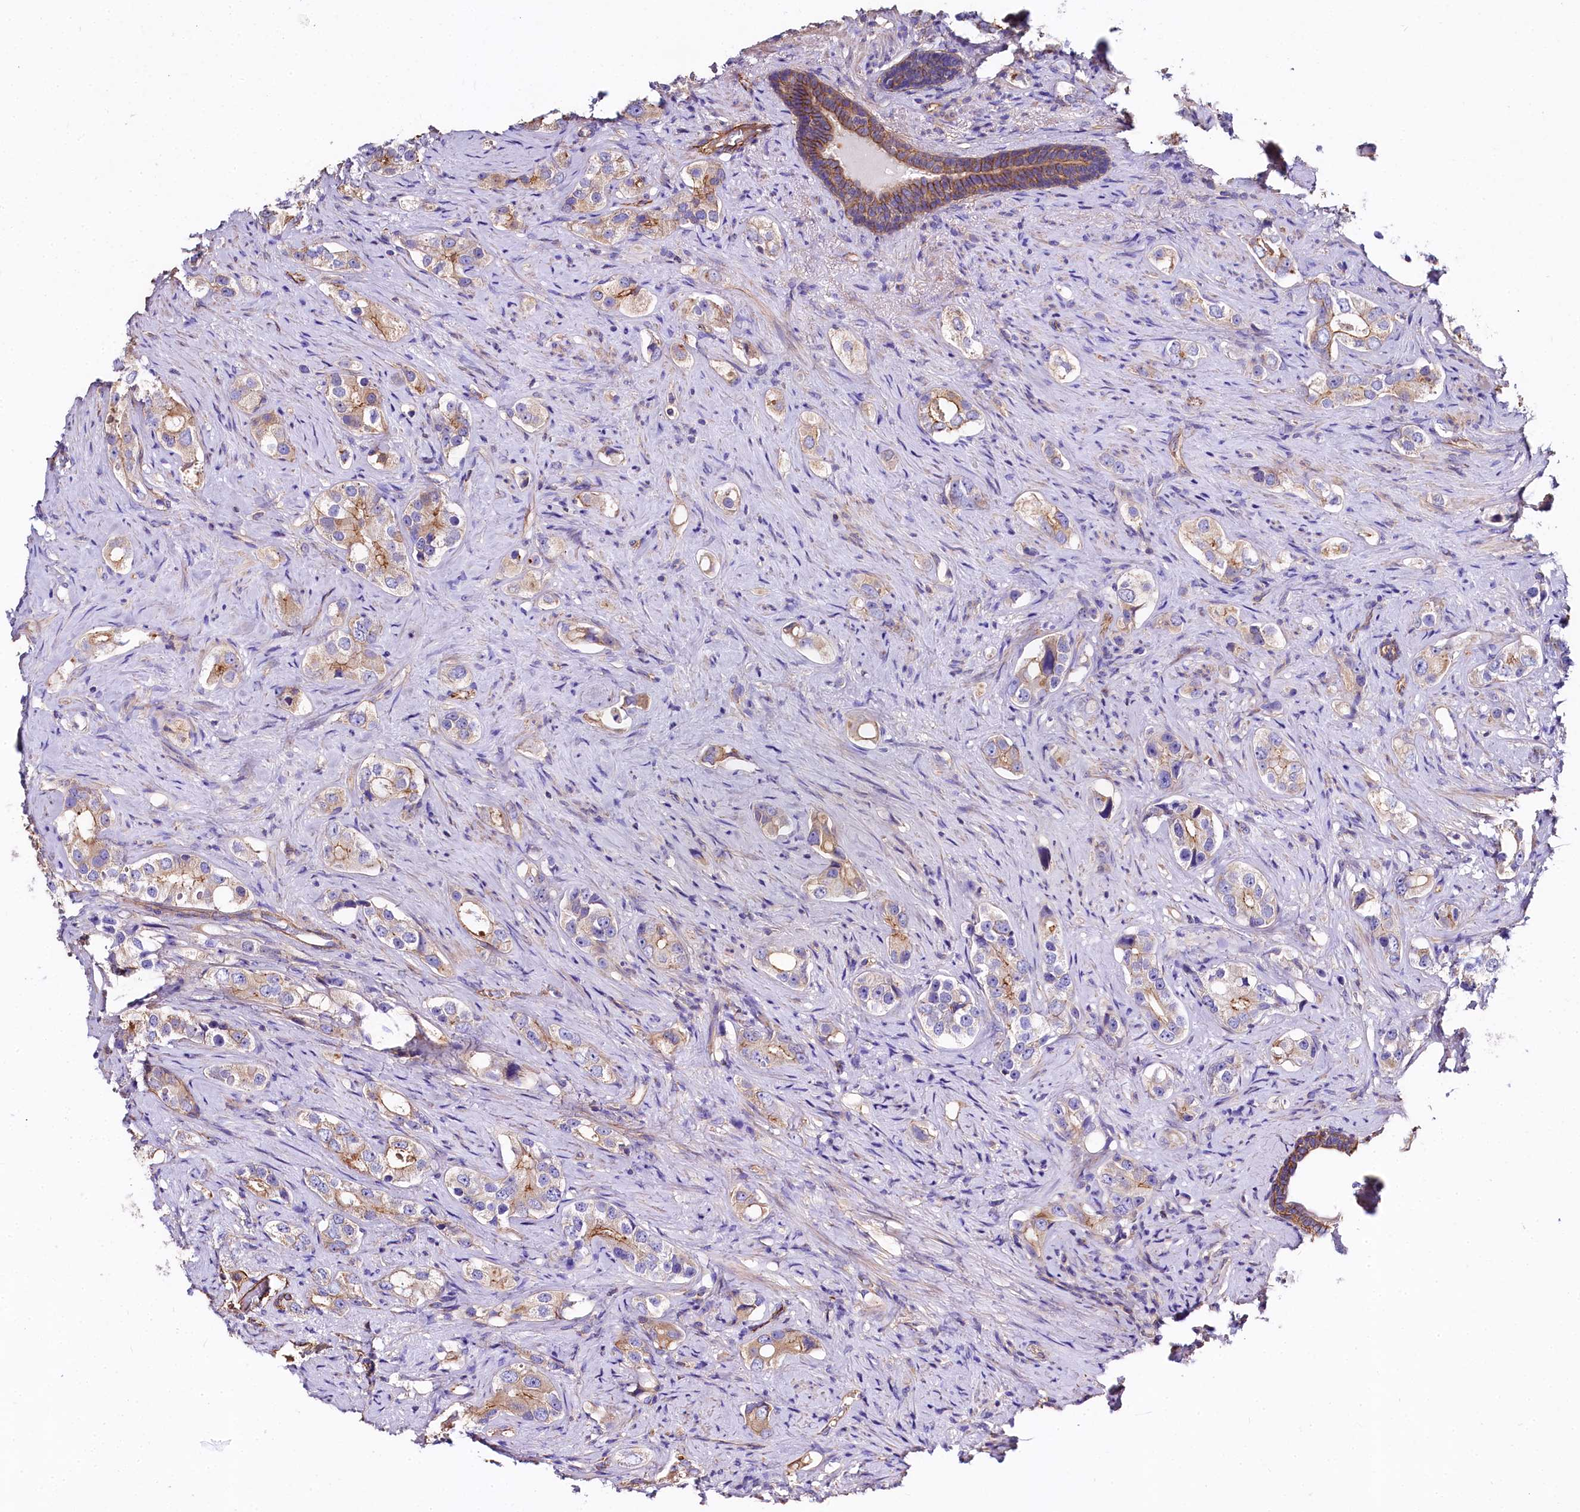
{"staining": {"intensity": "moderate", "quantity": "<25%", "location": "cytoplasmic/membranous"}, "tissue": "prostate cancer", "cell_type": "Tumor cells", "image_type": "cancer", "snomed": [{"axis": "morphology", "description": "Adenocarcinoma, High grade"}, {"axis": "topography", "description": "Prostate"}], "caption": "This is an image of immunohistochemistry staining of prostate adenocarcinoma (high-grade), which shows moderate staining in the cytoplasmic/membranous of tumor cells.", "gene": "FCHSD2", "patient": {"sex": "male", "age": 63}}